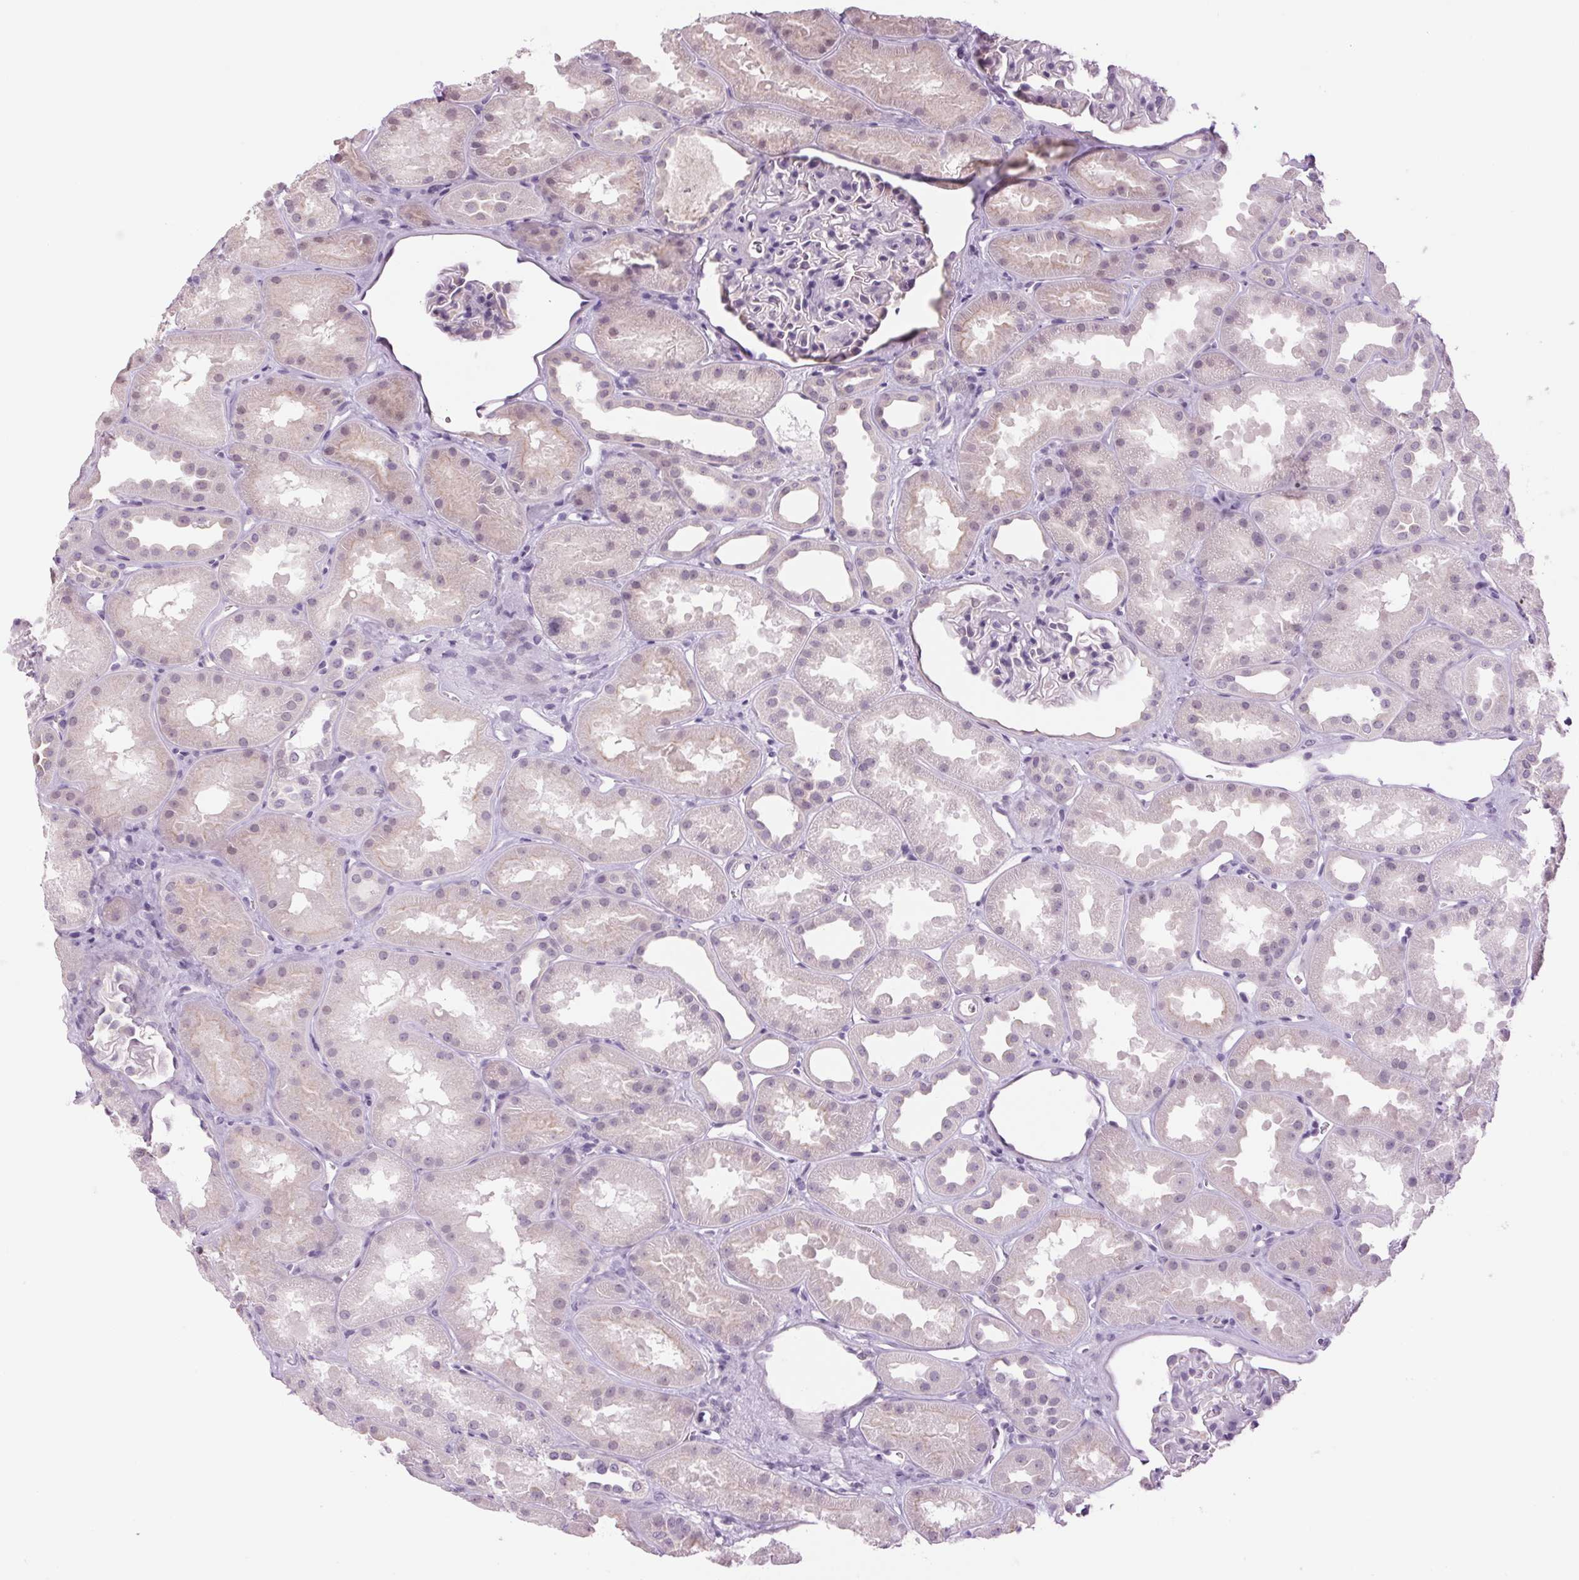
{"staining": {"intensity": "negative", "quantity": "none", "location": "none"}, "tissue": "kidney", "cell_type": "Cells in glomeruli", "image_type": "normal", "snomed": [{"axis": "morphology", "description": "Normal tissue, NOS"}, {"axis": "topography", "description": "Kidney"}], "caption": "DAB immunohistochemical staining of benign kidney displays no significant positivity in cells in glomeruli.", "gene": "MPO", "patient": {"sex": "male", "age": 61}}